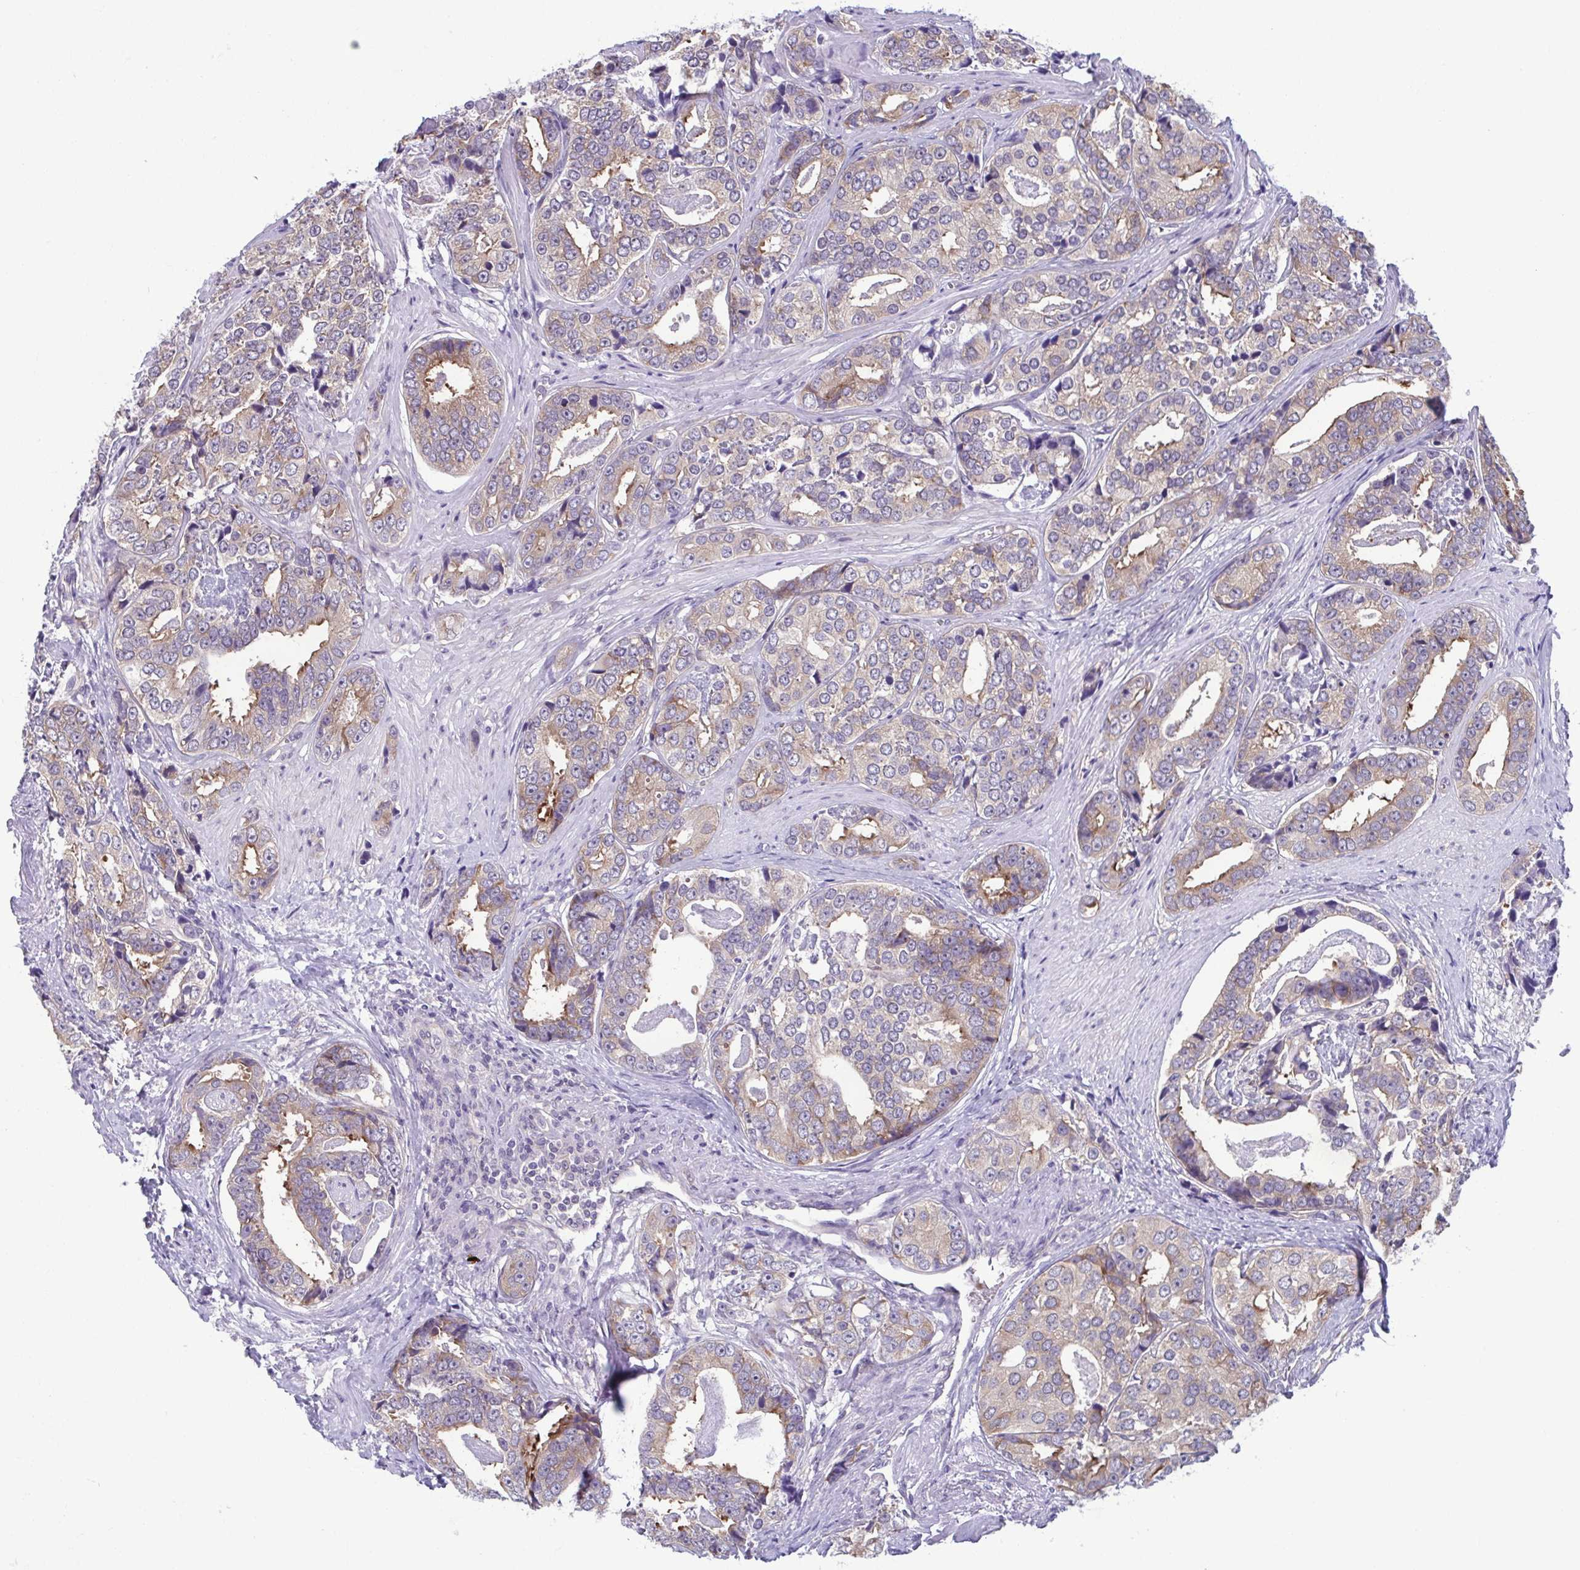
{"staining": {"intensity": "weak", "quantity": "<25%", "location": "cytoplasmic/membranous"}, "tissue": "prostate cancer", "cell_type": "Tumor cells", "image_type": "cancer", "snomed": [{"axis": "morphology", "description": "Adenocarcinoma, High grade"}, {"axis": "topography", "description": "Prostate"}], "caption": "Adenocarcinoma (high-grade) (prostate) stained for a protein using immunohistochemistry exhibits no expression tumor cells.", "gene": "TMEM108", "patient": {"sex": "male", "age": 71}}